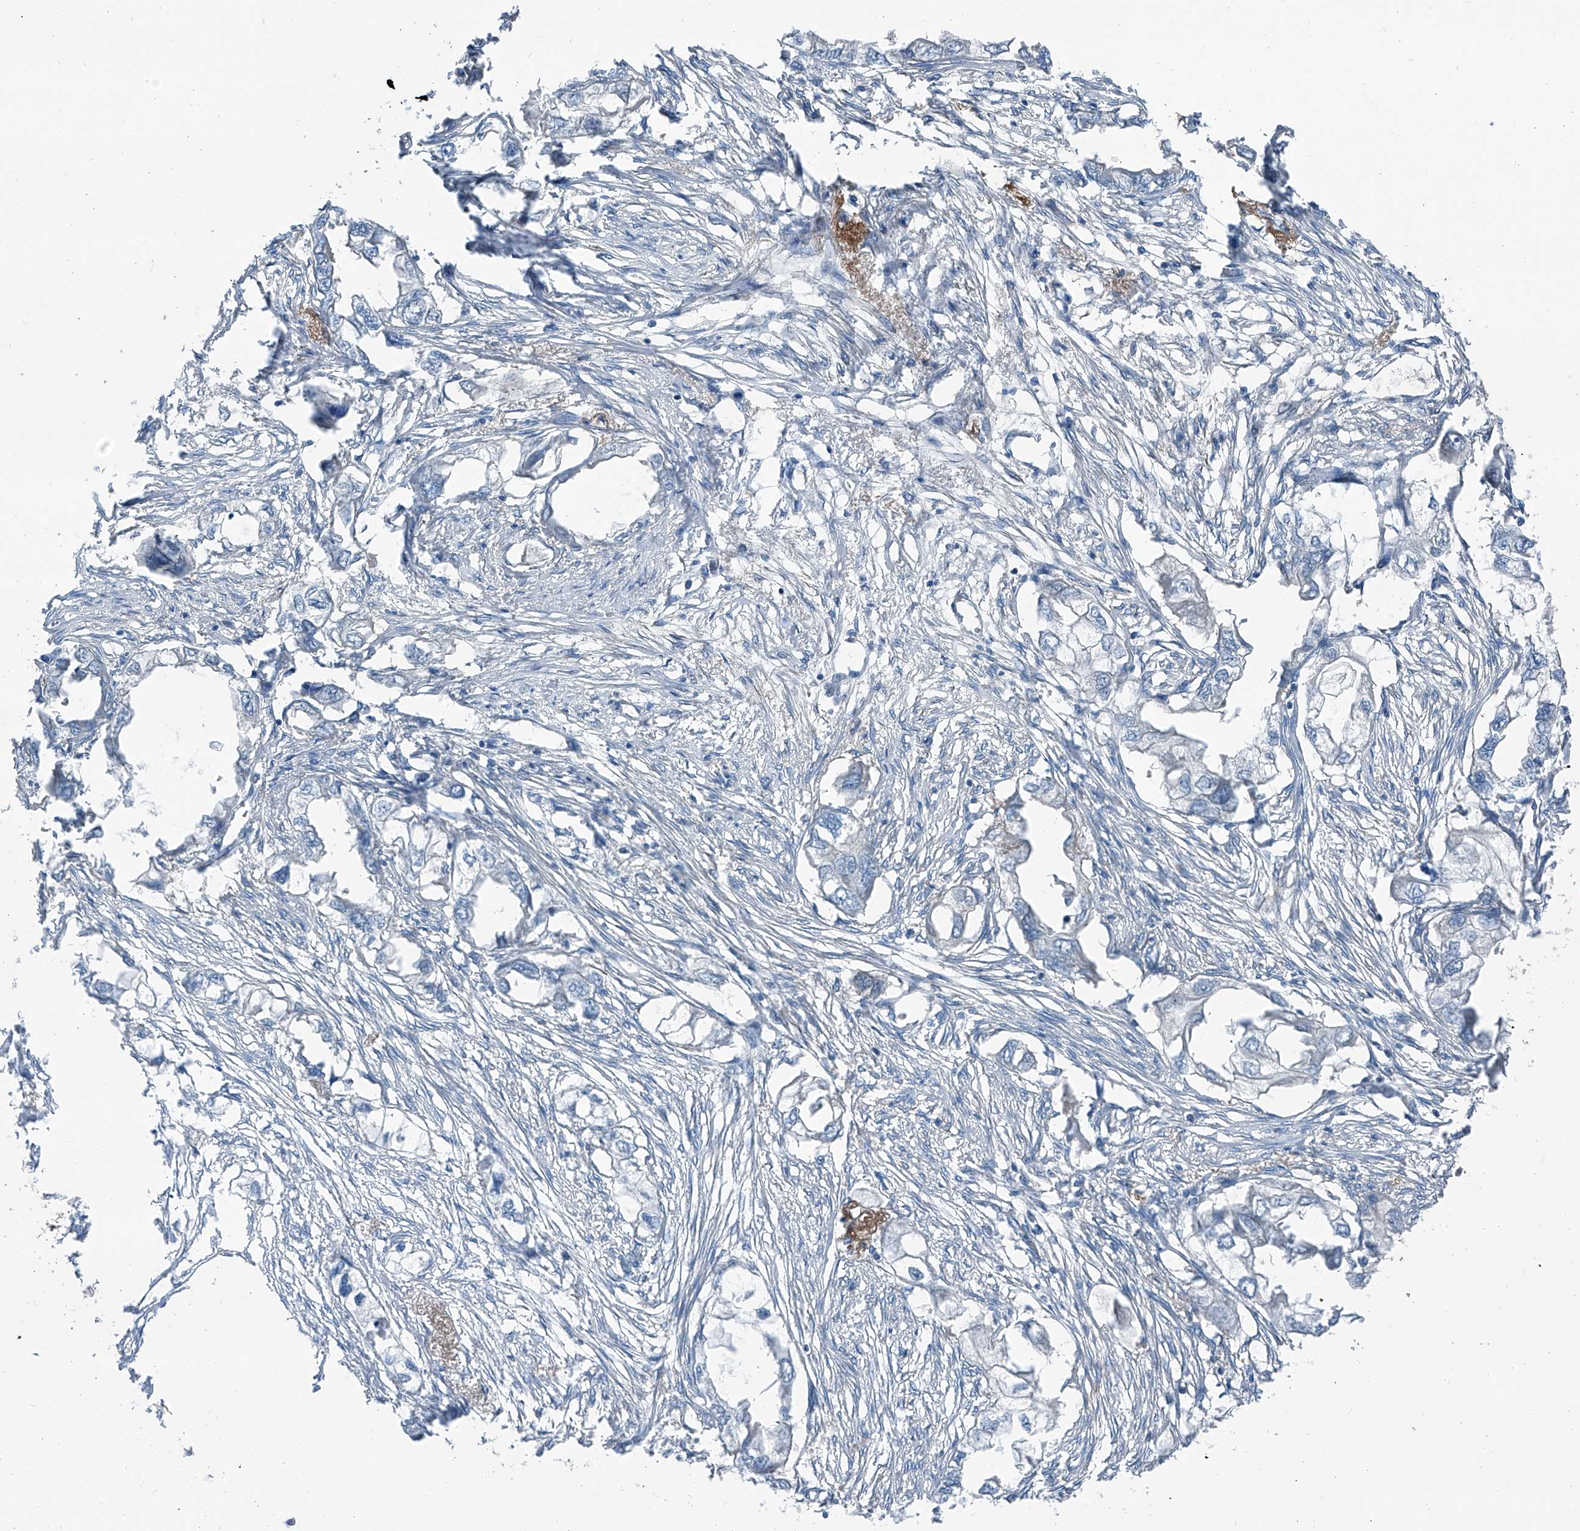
{"staining": {"intensity": "negative", "quantity": "none", "location": "none"}, "tissue": "endometrial cancer", "cell_type": "Tumor cells", "image_type": "cancer", "snomed": [{"axis": "morphology", "description": "Adenocarcinoma, NOS"}, {"axis": "morphology", "description": "Adenocarcinoma, metastatic, NOS"}, {"axis": "topography", "description": "Adipose tissue"}, {"axis": "topography", "description": "Endometrium"}], "caption": "Protein analysis of endometrial metastatic adenocarcinoma reveals no significant positivity in tumor cells.", "gene": "HSPB11", "patient": {"sex": "female", "age": 67}}